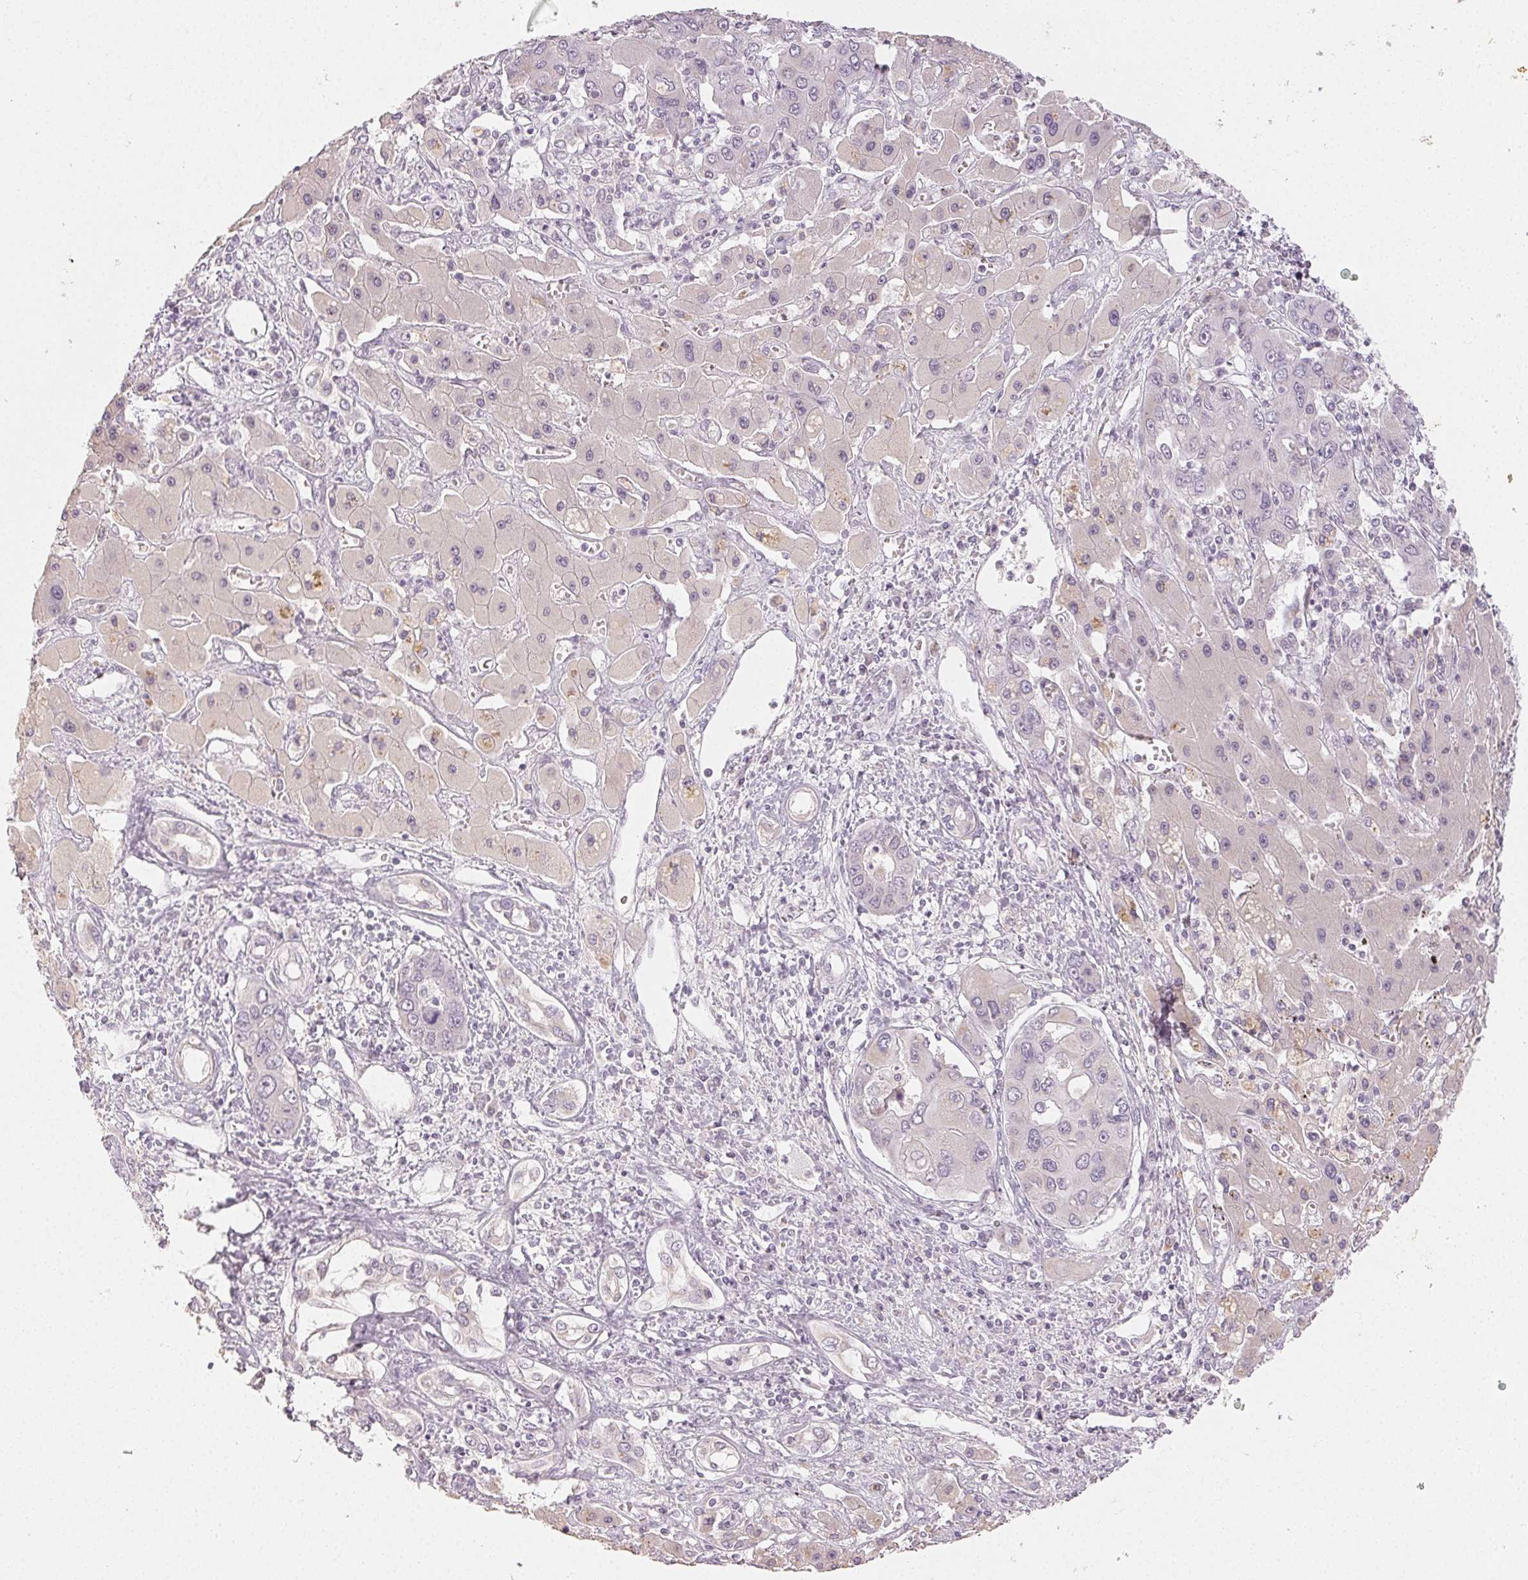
{"staining": {"intensity": "negative", "quantity": "none", "location": "none"}, "tissue": "liver cancer", "cell_type": "Tumor cells", "image_type": "cancer", "snomed": [{"axis": "morphology", "description": "Cholangiocarcinoma"}, {"axis": "topography", "description": "Liver"}], "caption": "Protein analysis of cholangiocarcinoma (liver) demonstrates no significant positivity in tumor cells. Brightfield microscopy of IHC stained with DAB (brown) and hematoxylin (blue), captured at high magnification.", "gene": "LVRN", "patient": {"sex": "male", "age": 67}}